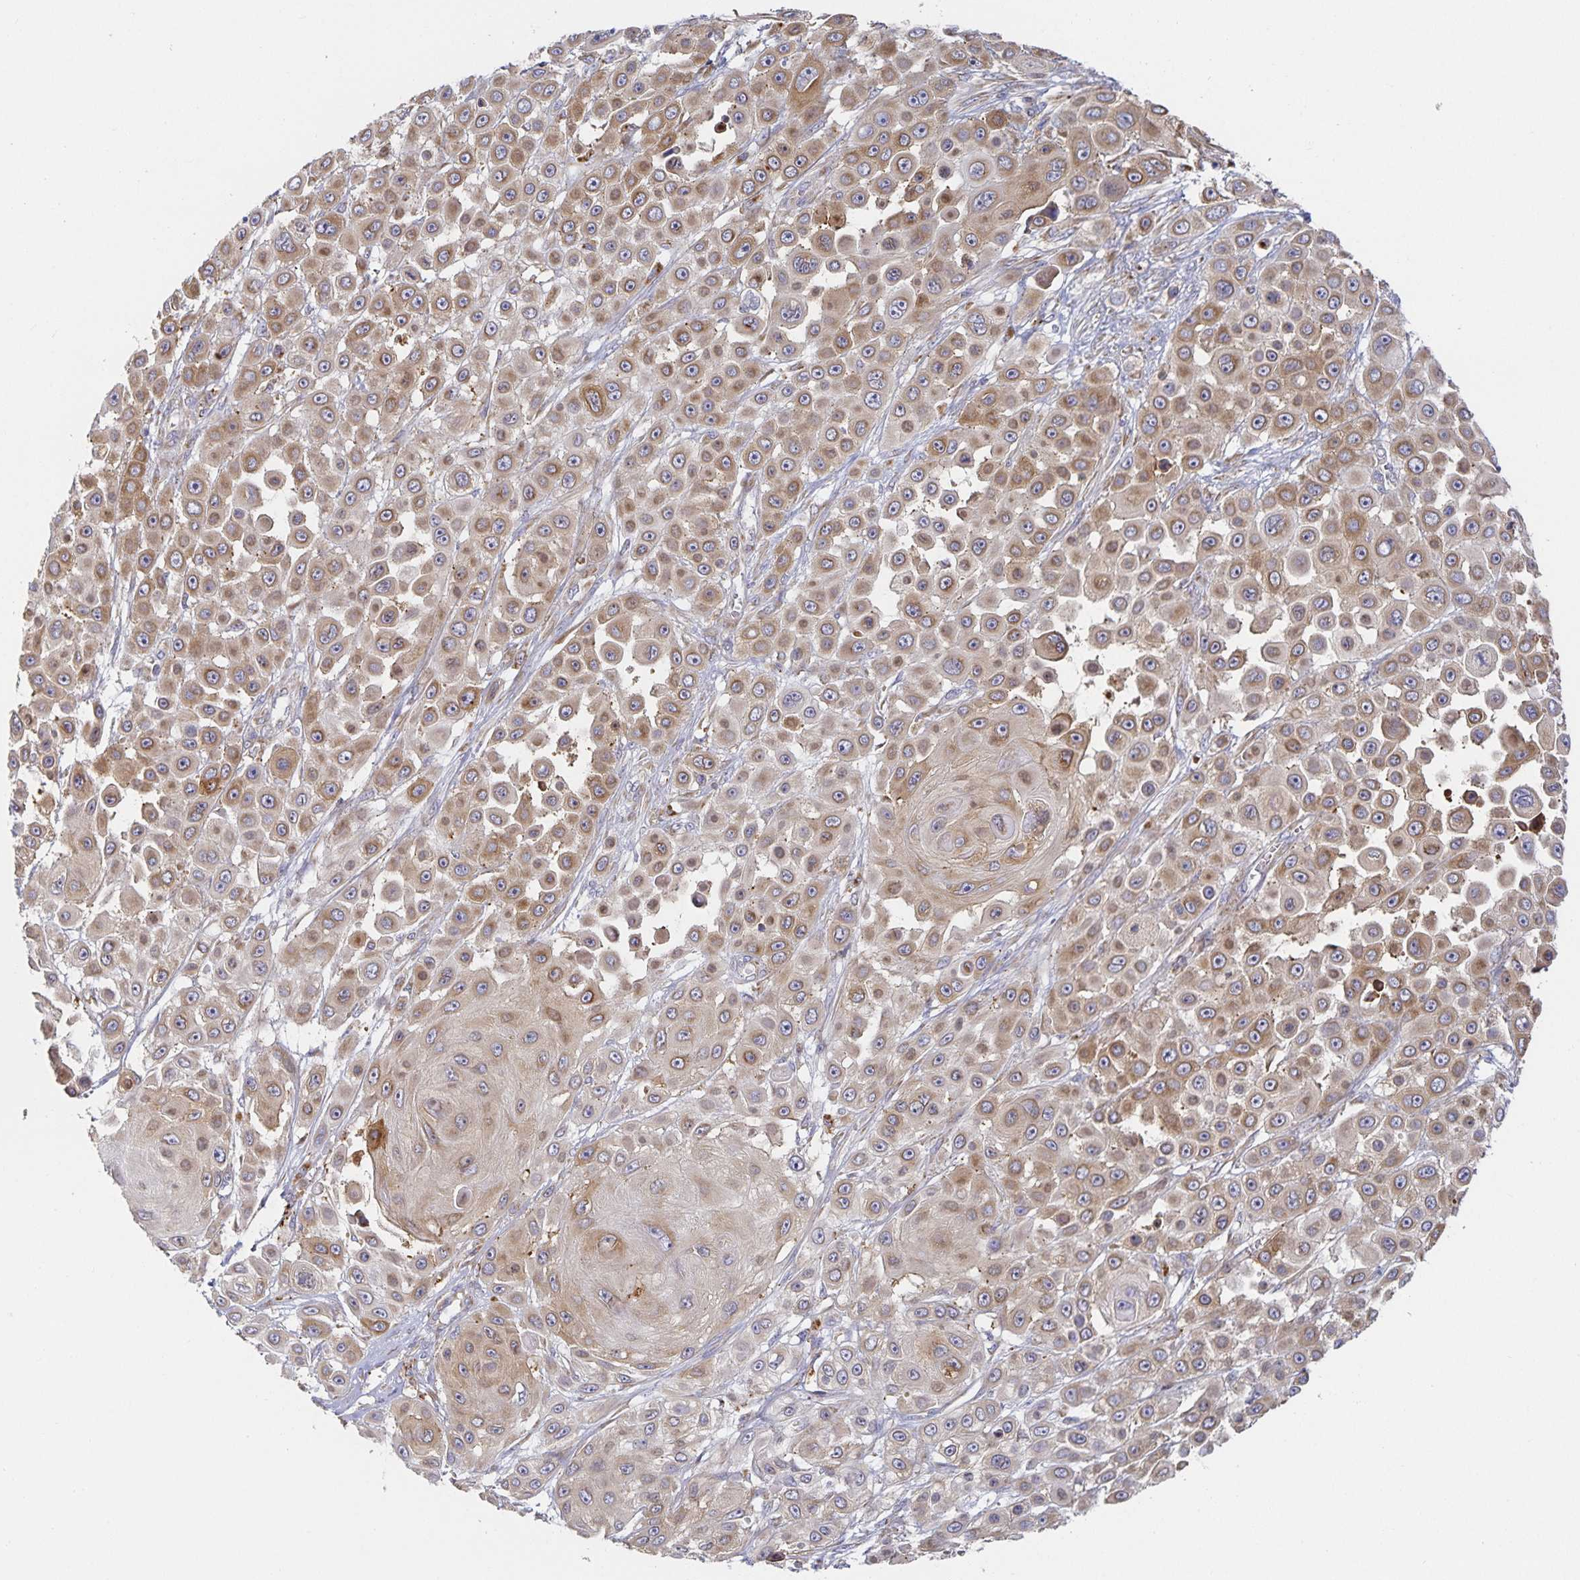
{"staining": {"intensity": "weak", "quantity": "25%-75%", "location": "cytoplasmic/membranous"}, "tissue": "skin cancer", "cell_type": "Tumor cells", "image_type": "cancer", "snomed": [{"axis": "morphology", "description": "Squamous cell carcinoma, NOS"}, {"axis": "topography", "description": "Skin"}], "caption": "Immunohistochemical staining of skin squamous cell carcinoma demonstrates low levels of weak cytoplasmic/membranous expression in about 25%-75% of tumor cells. Nuclei are stained in blue.", "gene": "NOMO1", "patient": {"sex": "male", "age": 67}}